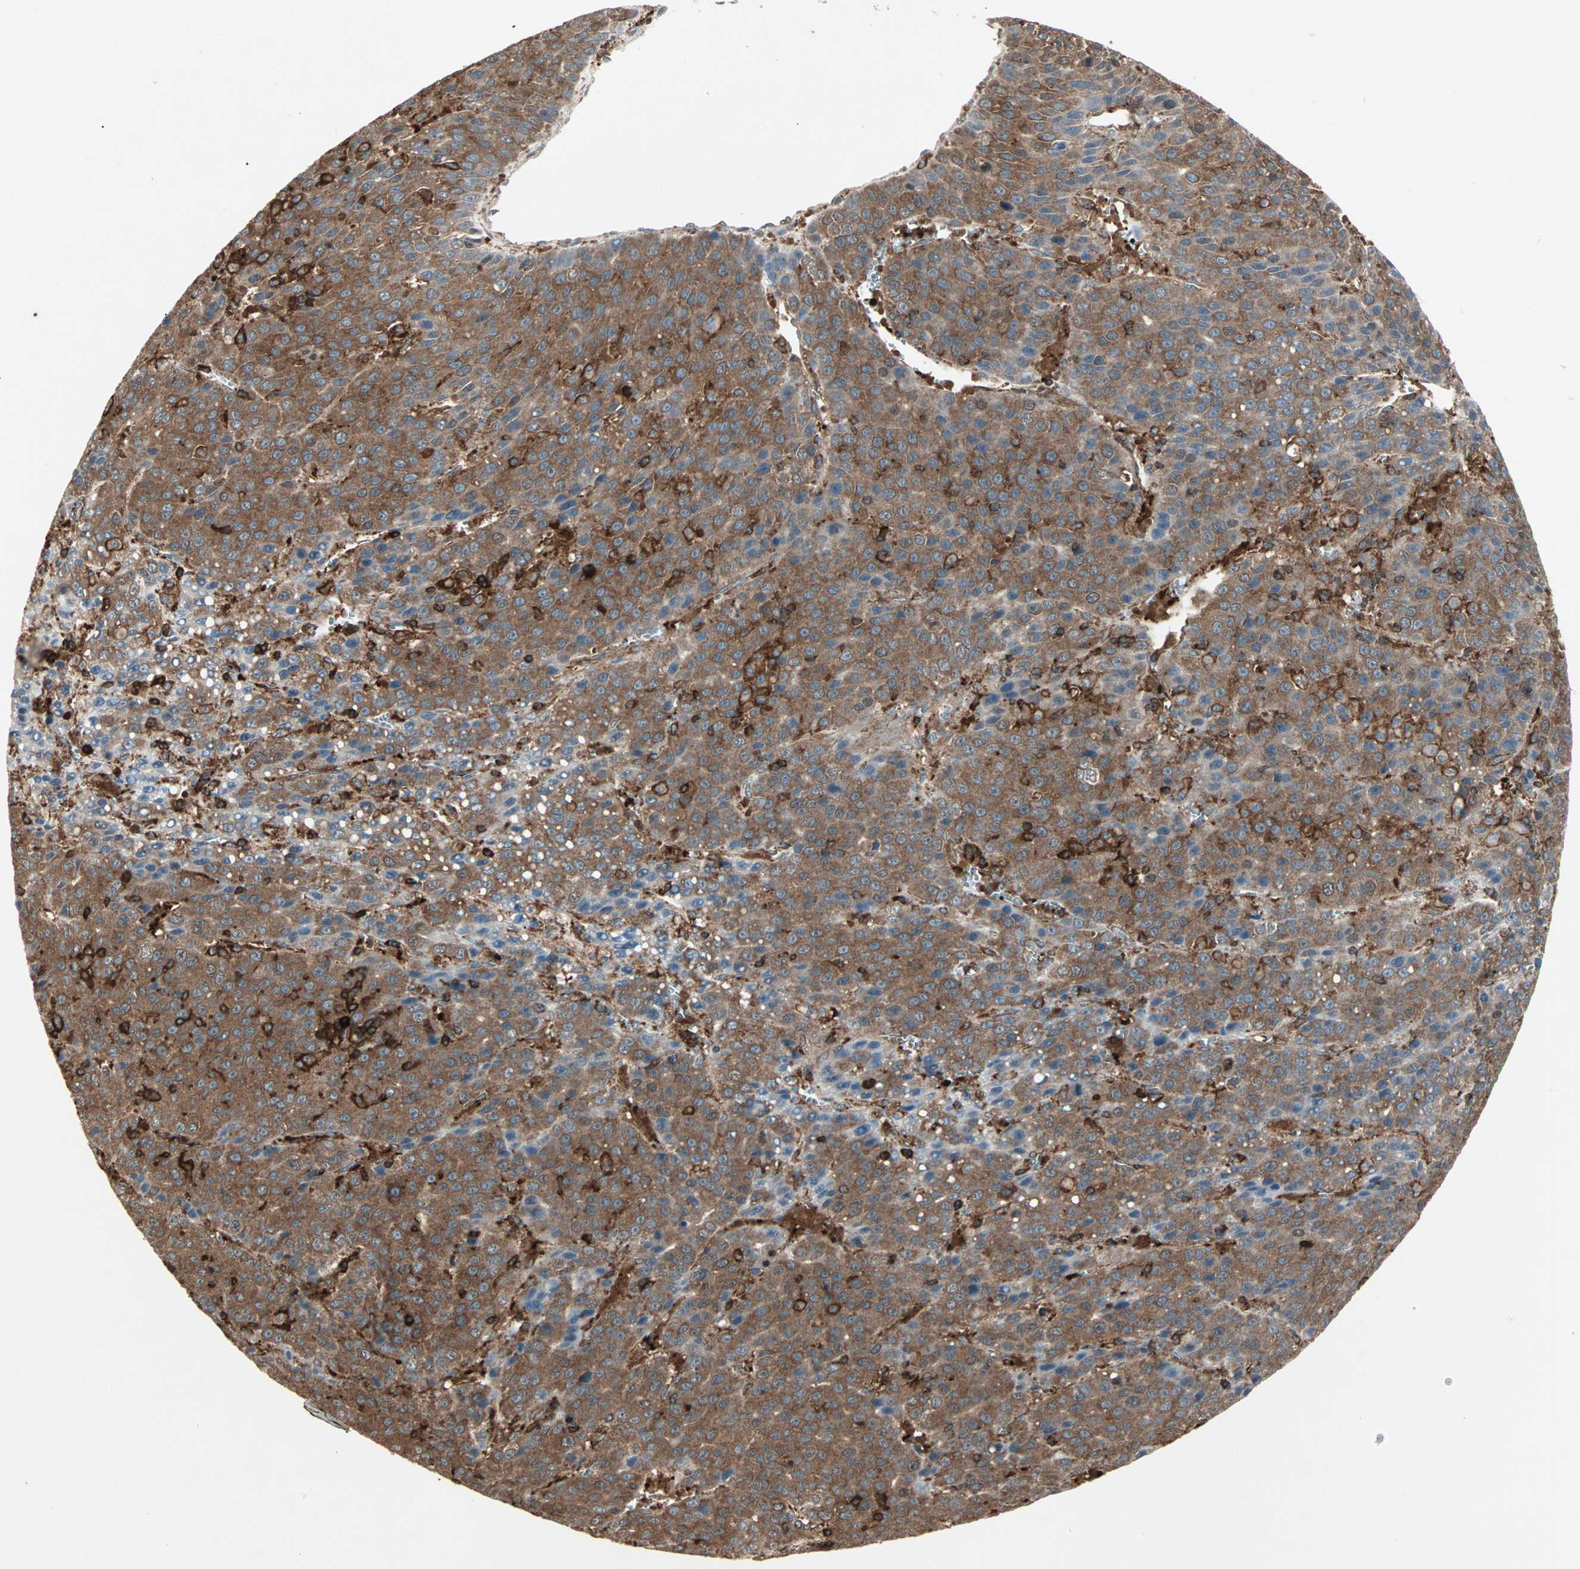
{"staining": {"intensity": "strong", "quantity": ">75%", "location": "cytoplasmic/membranous"}, "tissue": "liver cancer", "cell_type": "Tumor cells", "image_type": "cancer", "snomed": [{"axis": "morphology", "description": "Carcinoma, Hepatocellular, NOS"}, {"axis": "topography", "description": "Liver"}], "caption": "A brown stain highlights strong cytoplasmic/membranous staining of a protein in liver cancer (hepatocellular carcinoma) tumor cells. (Brightfield microscopy of DAB IHC at high magnification).", "gene": "MMP3", "patient": {"sex": "female", "age": 53}}